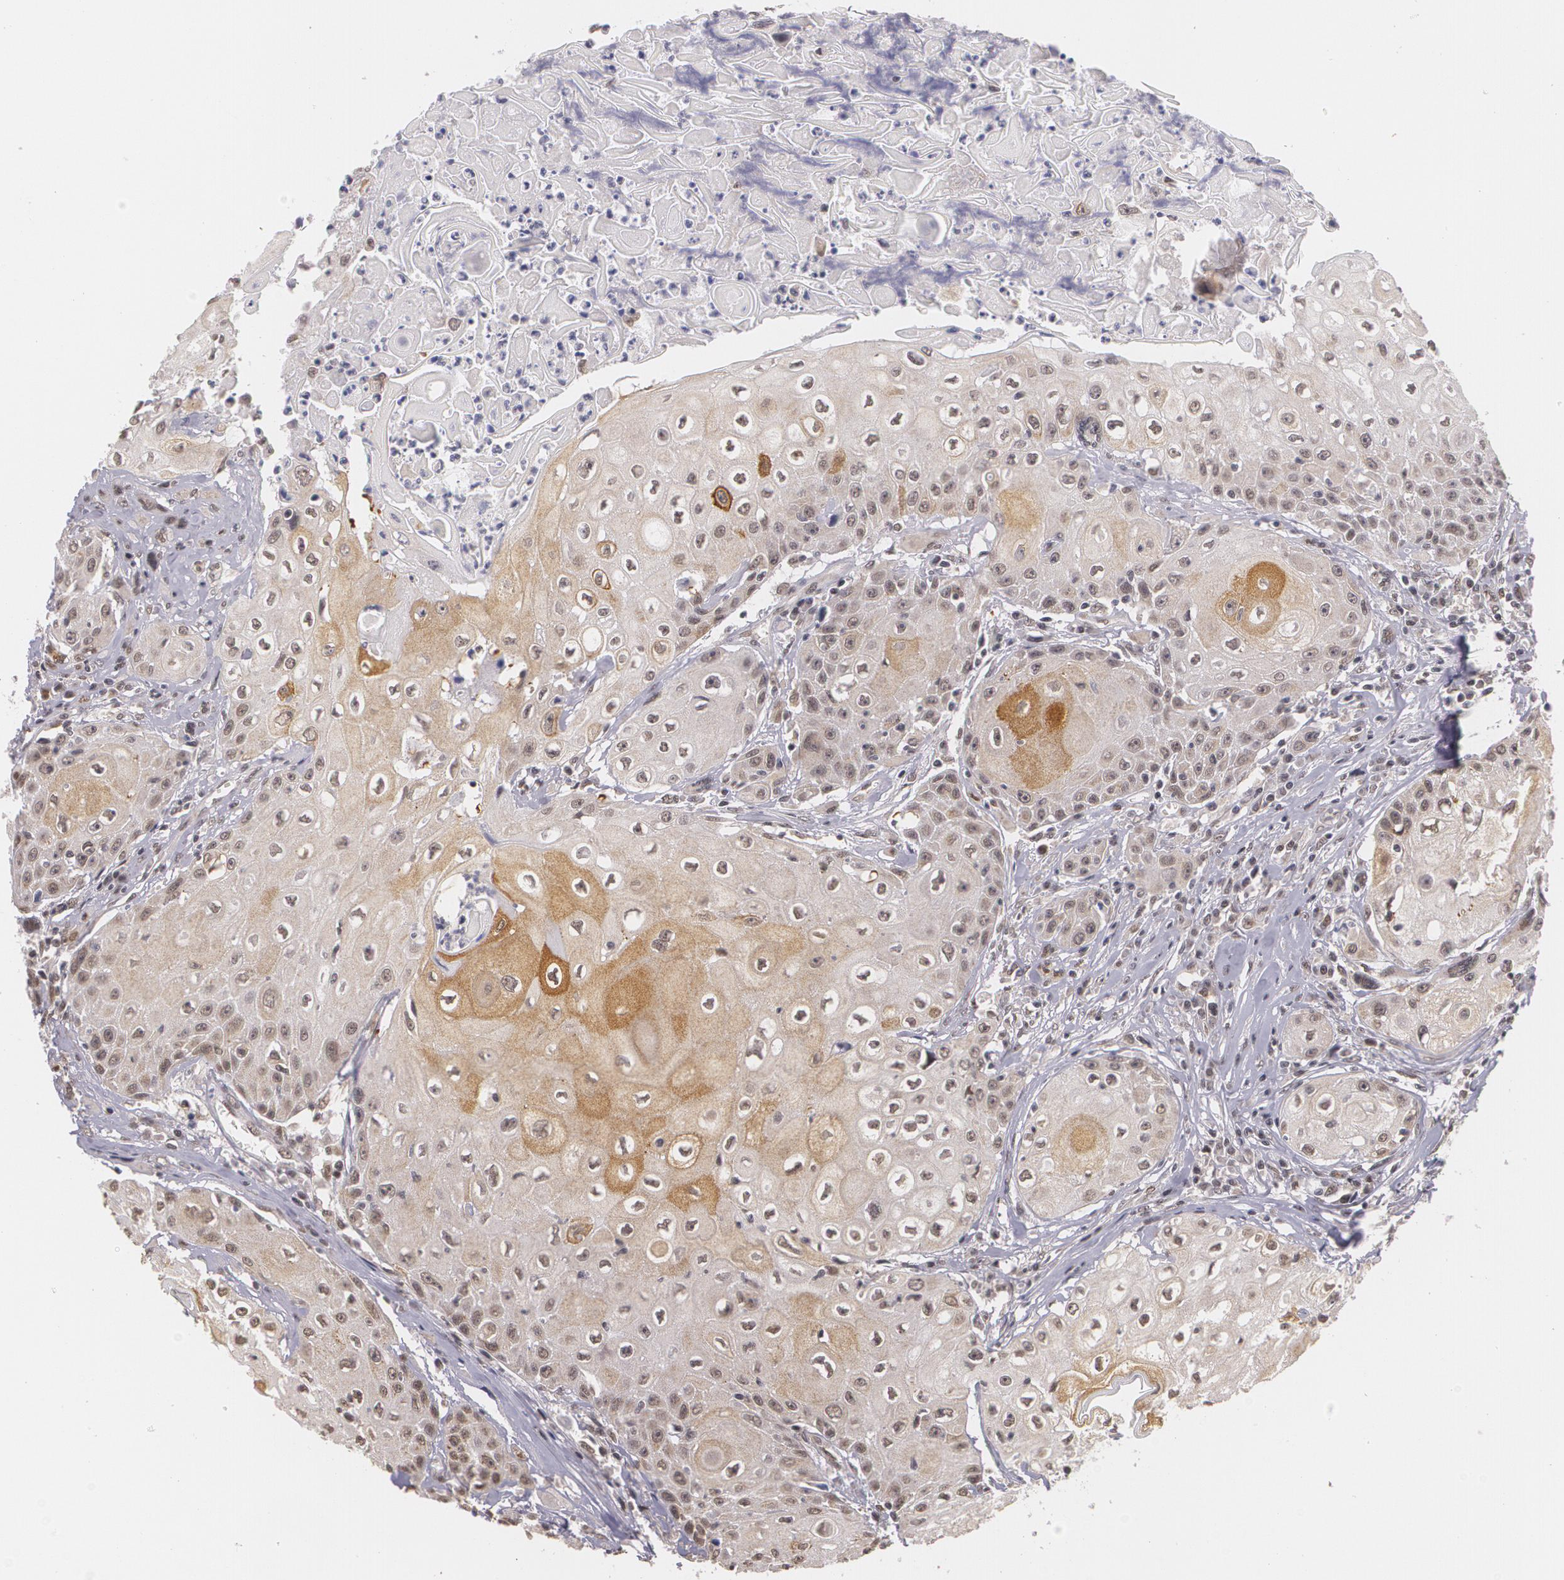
{"staining": {"intensity": "moderate", "quantity": "25%-75%", "location": "cytoplasmic/membranous,nuclear"}, "tissue": "head and neck cancer", "cell_type": "Tumor cells", "image_type": "cancer", "snomed": [{"axis": "morphology", "description": "Squamous cell carcinoma, NOS"}, {"axis": "topography", "description": "Oral tissue"}, {"axis": "topography", "description": "Head-Neck"}], "caption": "Human head and neck cancer stained with a brown dye reveals moderate cytoplasmic/membranous and nuclear positive expression in approximately 25%-75% of tumor cells.", "gene": "ALX1", "patient": {"sex": "female", "age": 82}}